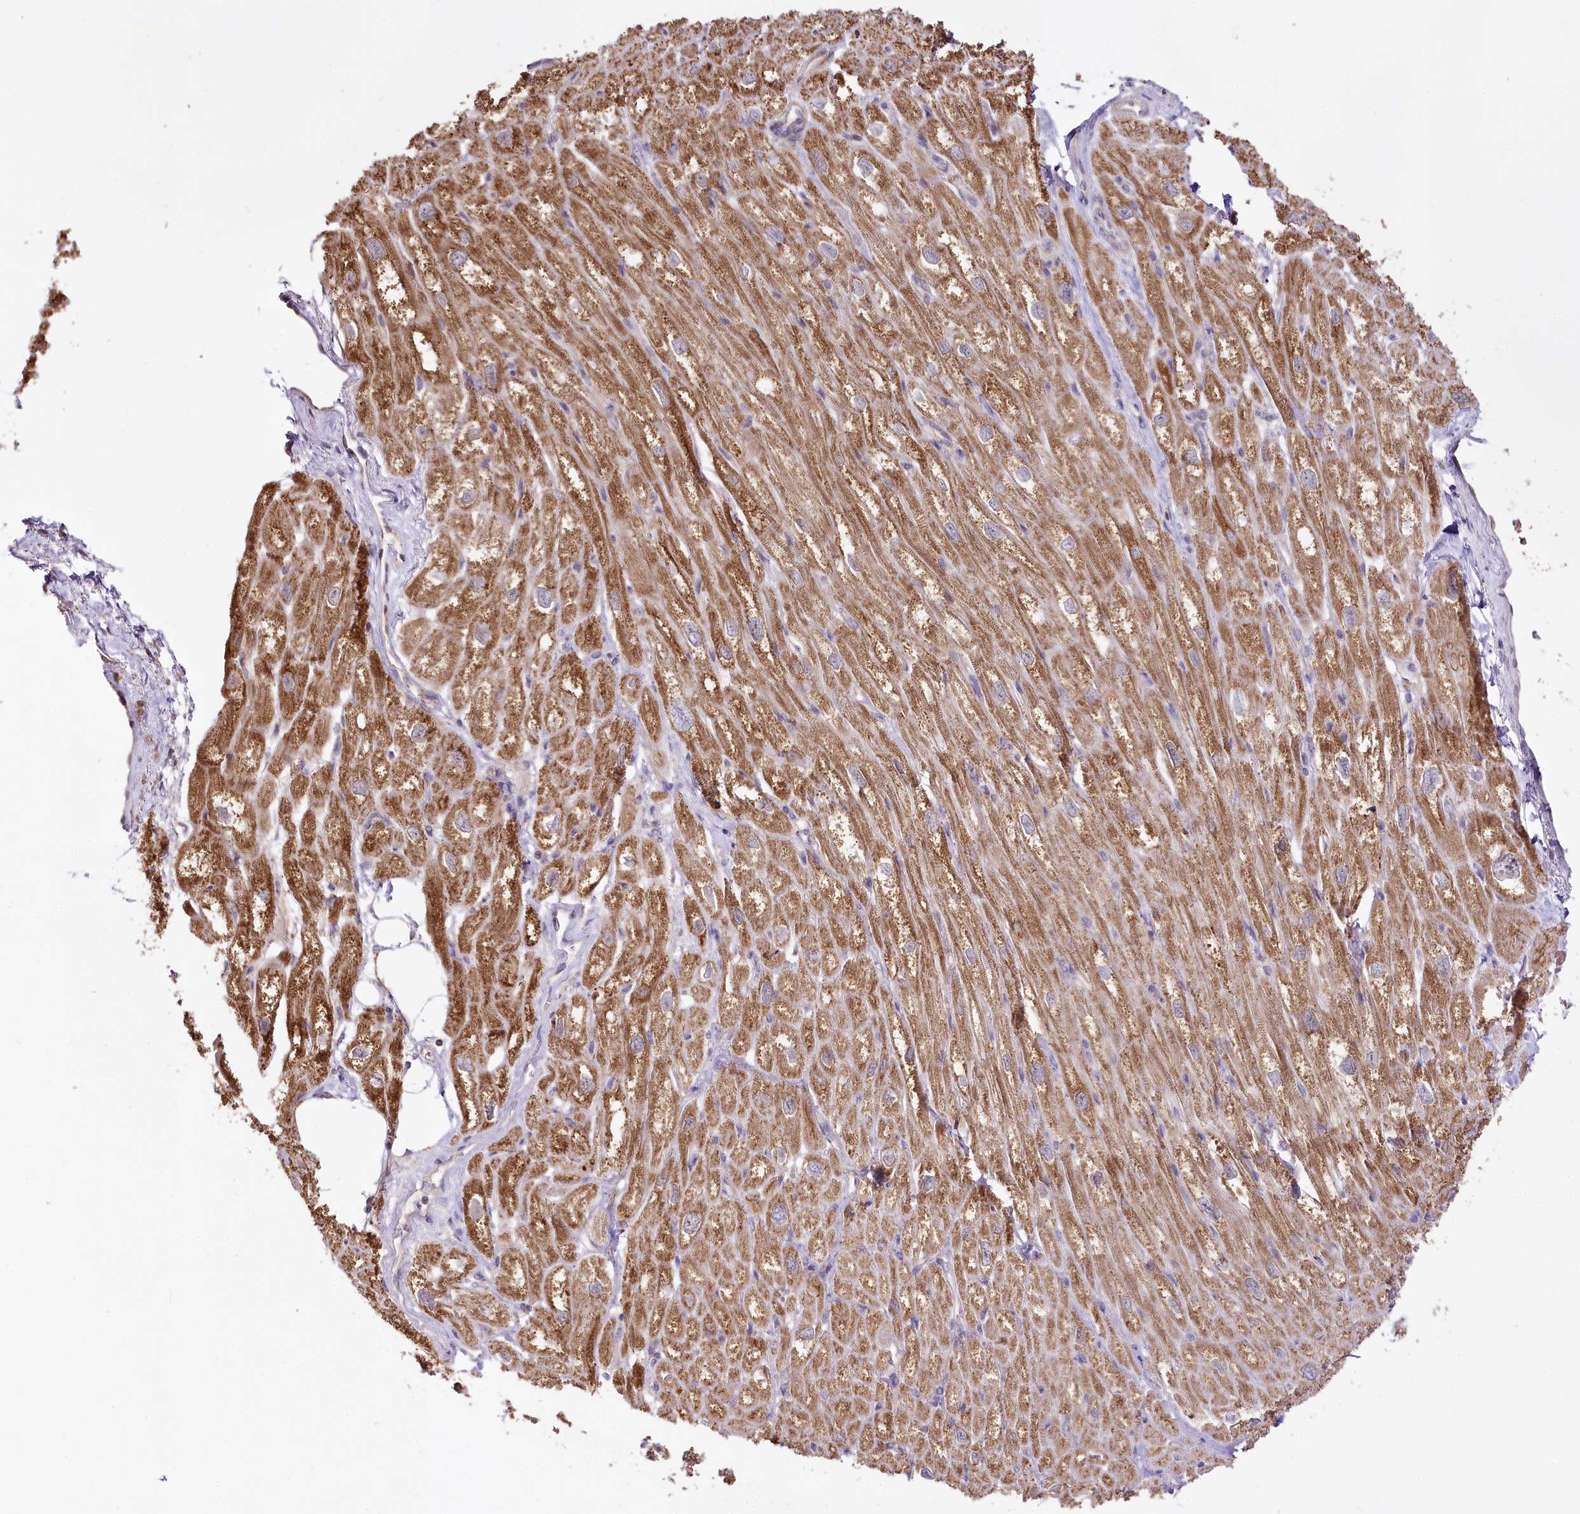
{"staining": {"intensity": "moderate", "quantity": ">75%", "location": "cytoplasmic/membranous"}, "tissue": "heart muscle", "cell_type": "Cardiomyocytes", "image_type": "normal", "snomed": [{"axis": "morphology", "description": "Normal tissue, NOS"}, {"axis": "topography", "description": "Heart"}], "caption": "Protein staining demonstrates moderate cytoplasmic/membranous expression in approximately >75% of cardiomyocytes in normal heart muscle. The staining was performed using DAB (3,3'-diaminobenzidine), with brown indicating positive protein expression. Nuclei are stained blue with hematoxylin.", "gene": "ZNF226", "patient": {"sex": "male", "age": 50}}